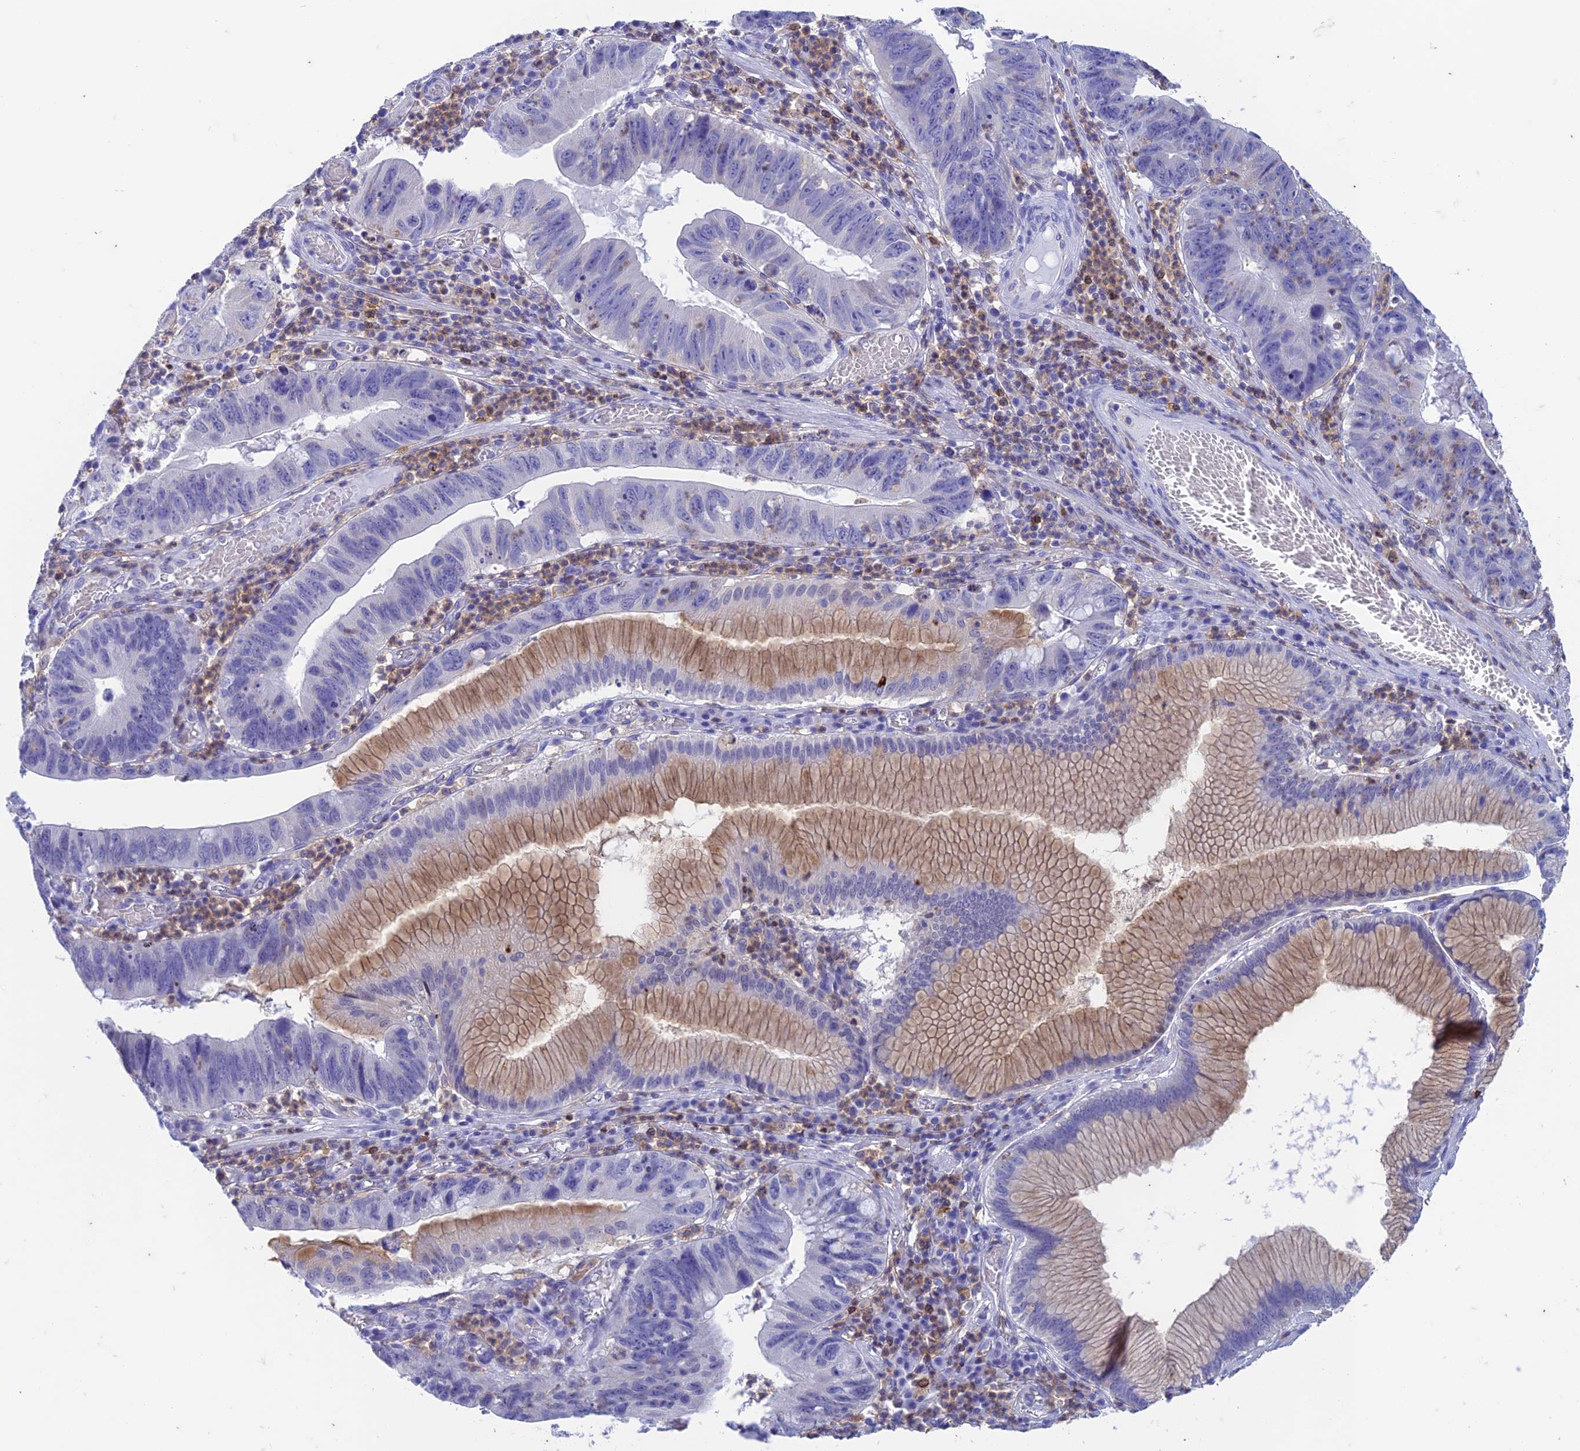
{"staining": {"intensity": "negative", "quantity": "none", "location": "none"}, "tissue": "stomach cancer", "cell_type": "Tumor cells", "image_type": "cancer", "snomed": [{"axis": "morphology", "description": "Adenocarcinoma, NOS"}, {"axis": "topography", "description": "Stomach"}], "caption": "A micrograph of human adenocarcinoma (stomach) is negative for staining in tumor cells.", "gene": "FGF7", "patient": {"sex": "male", "age": 59}}